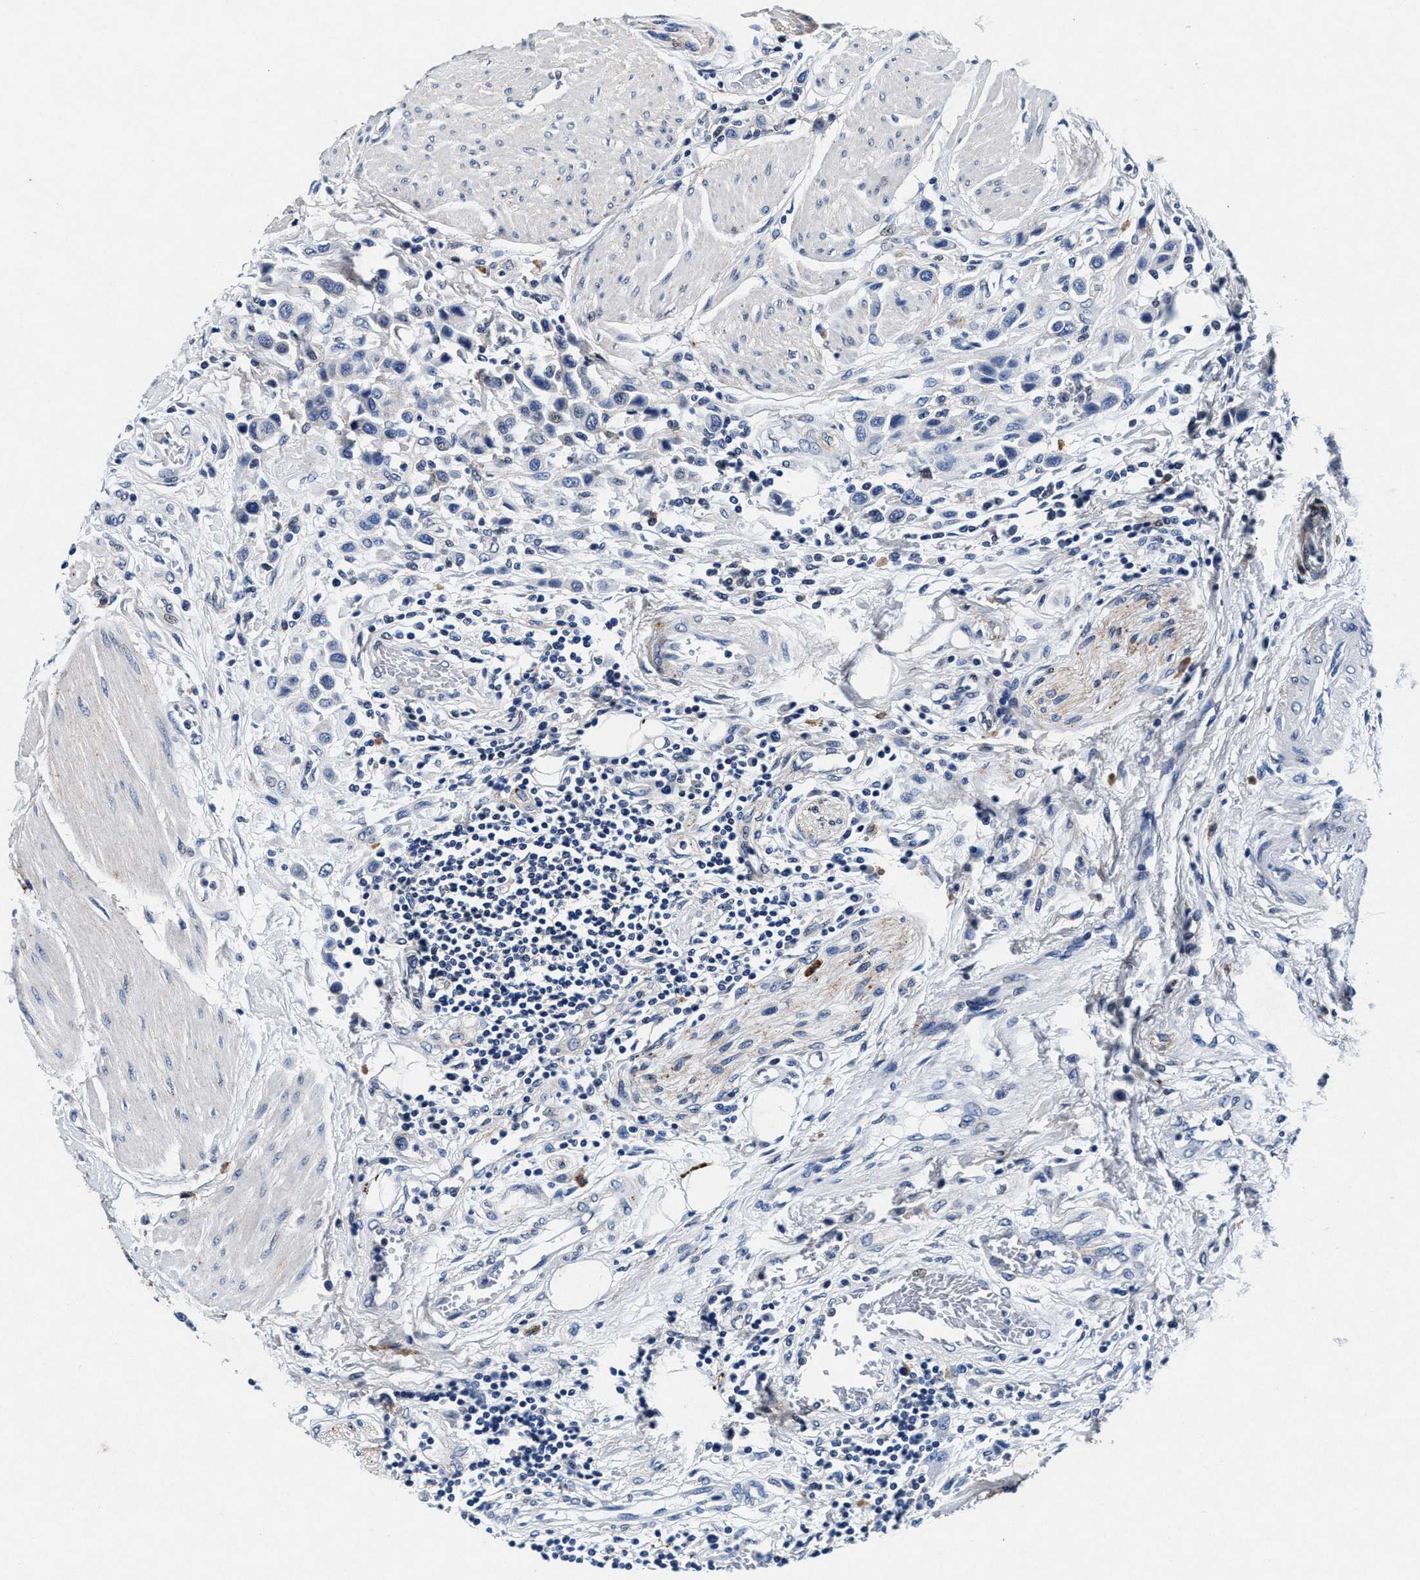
{"staining": {"intensity": "negative", "quantity": "none", "location": "none"}, "tissue": "urothelial cancer", "cell_type": "Tumor cells", "image_type": "cancer", "snomed": [{"axis": "morphology", "description": "Urothelial carcinoma, High grade"}, {"axis": "topography", "description": "Urinary bladder"}], "caption": "Tumor cells show no significant staining in urothelial carcinoma (high-grade).", "gene": "SLC8A1", "patient": {"sex": "male", "age": 50}}